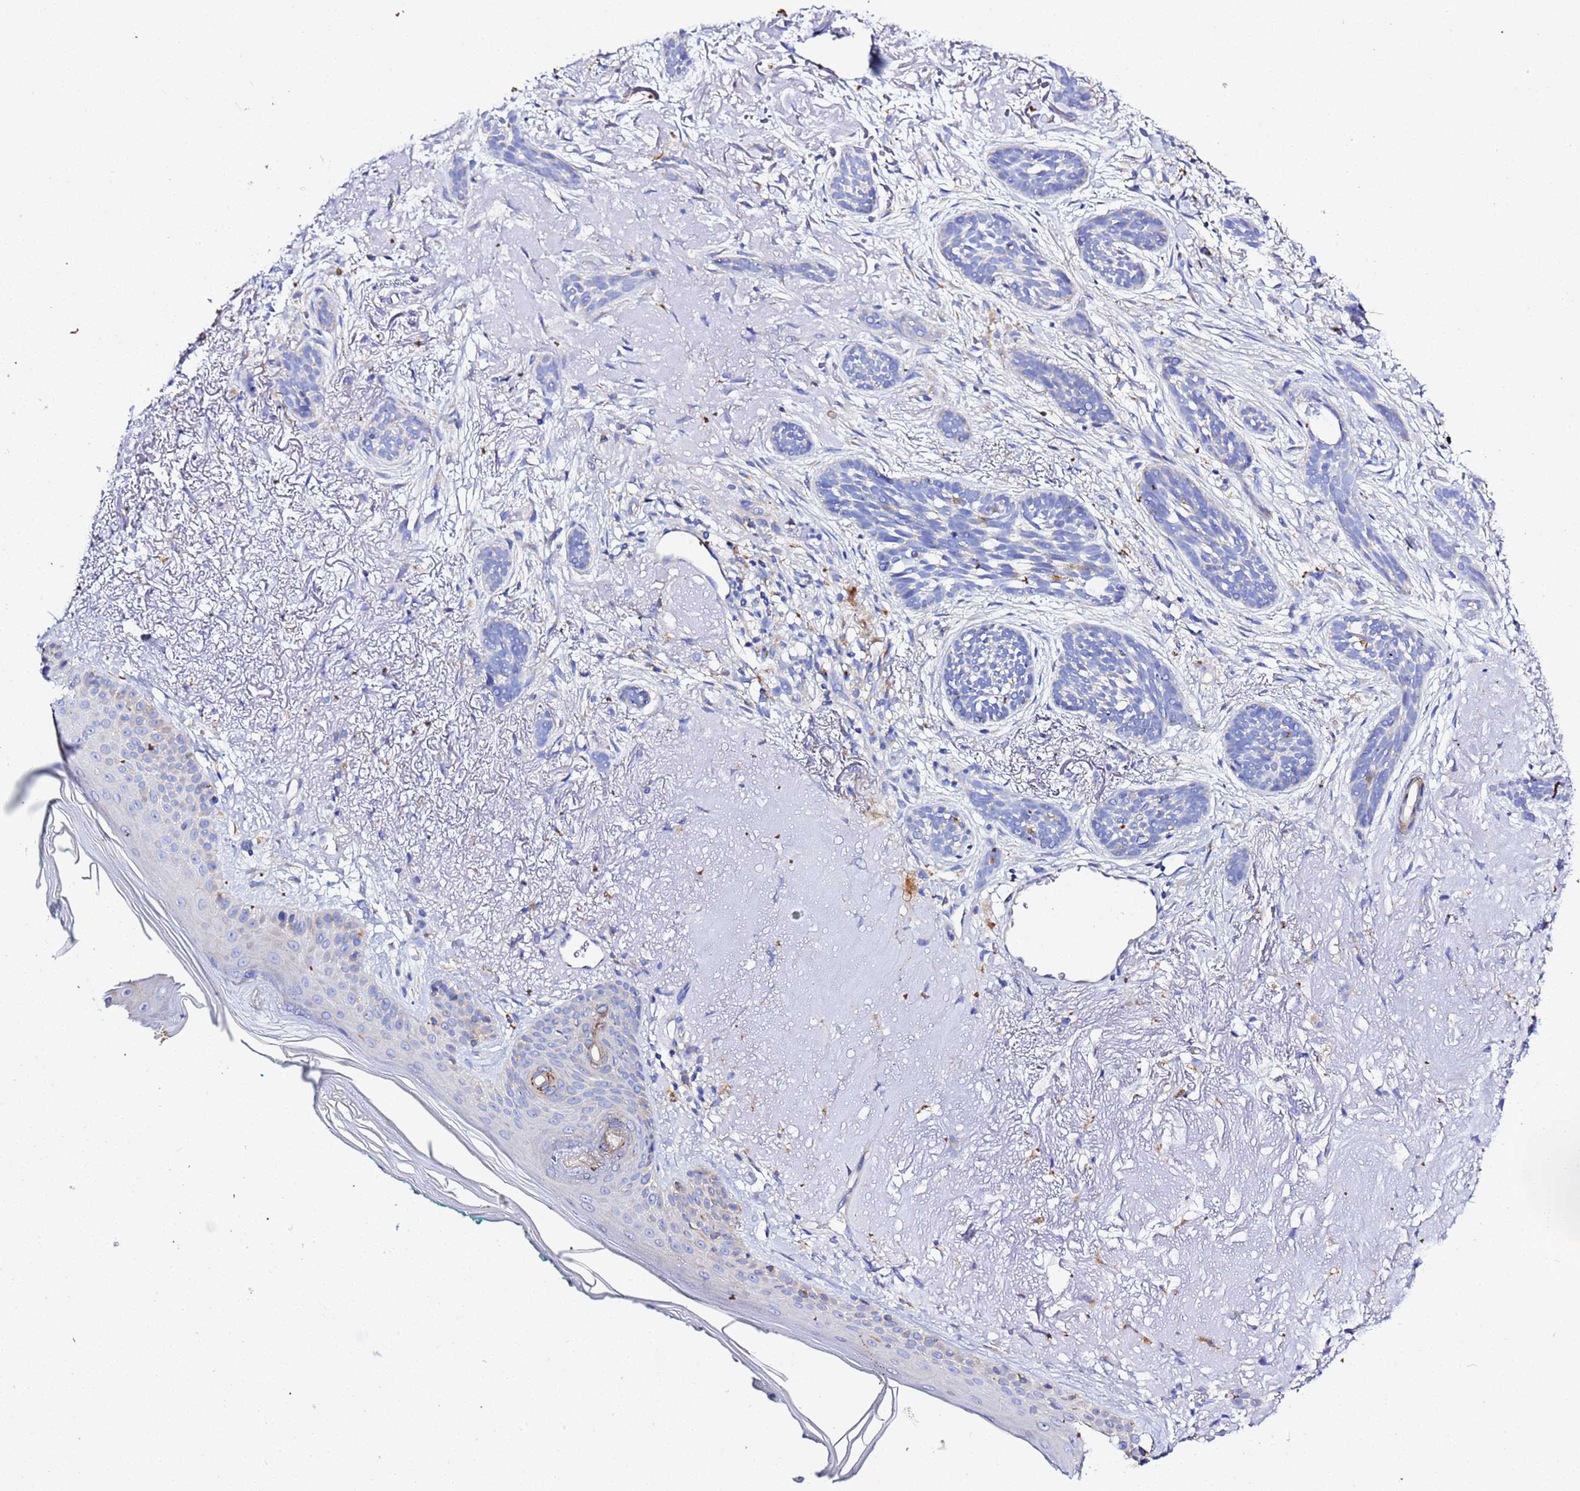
{"staining": {"intensity": "negative", "quantity": "none", "location": "none"}, "tissue": "skin cancer", "cell_type": "Tumor cells", "image_type": "cancer", "snomed": [{"axis": "morphology", "description": "Basal cell carcinoma"}, {"axis": "topography", "description": "Skin"}], "caption": "There is no significant staining in tumor cells of skin cancer. (DAB (3,3'-diaminobenzidine) immunohistochemistry with hematoxylin counter stain).", "gene": "VTI1B", "patient": {"sex": "male", "age": 71}}